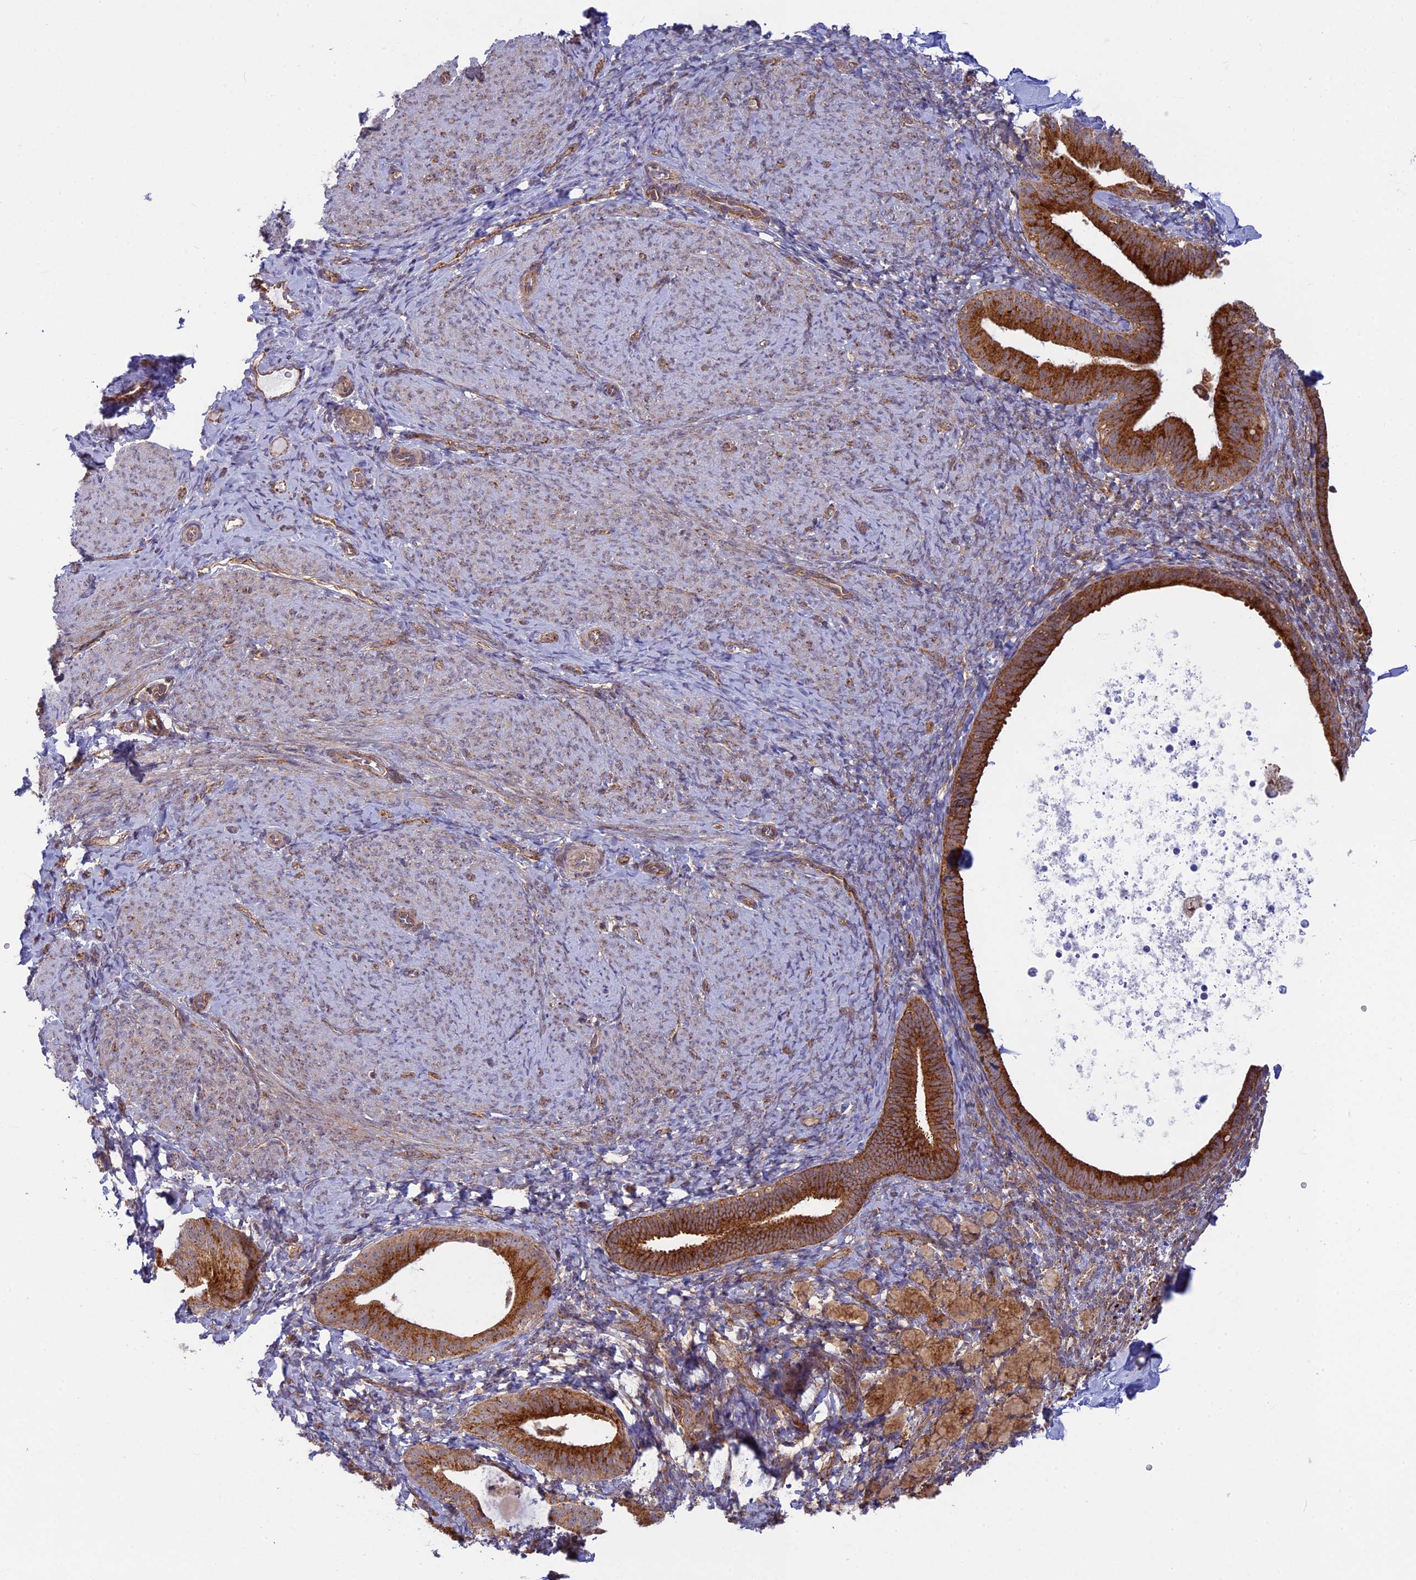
{"staining": {"intensity": "moderate", "quantity": "25%-75%", "location": "cytoplasmic/membranous"}, "tissue": "endometrium", "cell_type": "Cells in endometrial stroma", "image_type": "normal", "snomed": [{"axis": "morphology", "description": "Normal tissue, NOS"}, {"axis": "topography", "description": "Endometrium"}], "caption": "Brown immunohistochemical staining in normal human endometrium shows moderate cytoplasmic/membranous staining in about 25%-75% of cells in endometrial stroma. The protein of interest is stained brown, and the nuclei are stained in blue (DAB (3,3'-diaminobenzidine) IHC with brightfield microscopy, high magnification).", "gene": "CLINT1", "patient": {"sex": "female", "age": 65}}